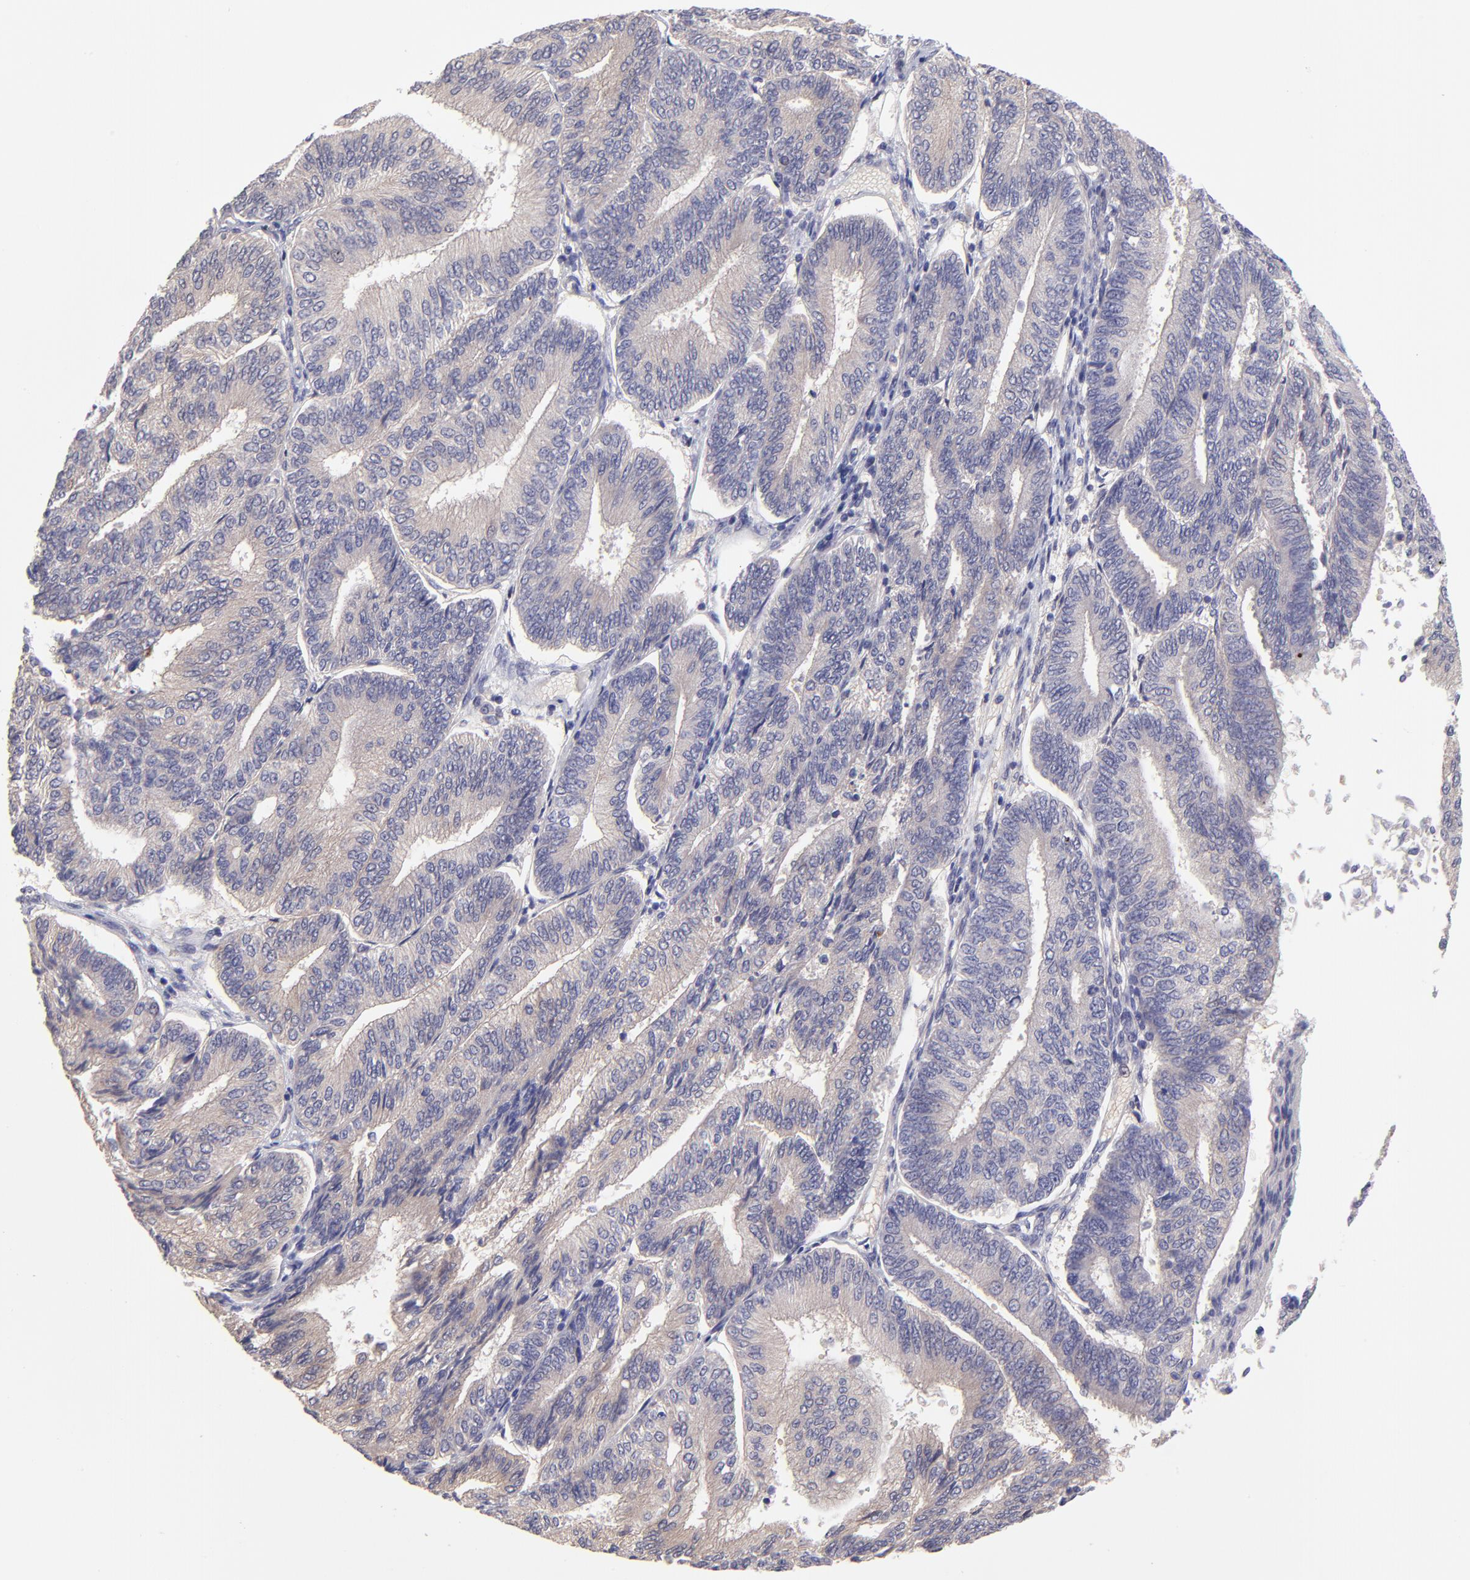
{"staining": {"intensity": "weak", "quantity": ">75%", "location": "cytoplasmic/membranous"}, "tissue": "endometrial cancer", "cell_type": "Tumor cells", "image_type": "cancer", "snomed": [{"axis": "morphology", "description": "Adenocarcinoma, NOS"}, {"axis": "topography", "description": "Endometrium"}], "caption": "Human endometrial cancer (adenocarcinoma) stained with a protein marker shows weak staining in tumor cells.", "gene": "NSF", "patient": {"sex": "female", "age": 60}}